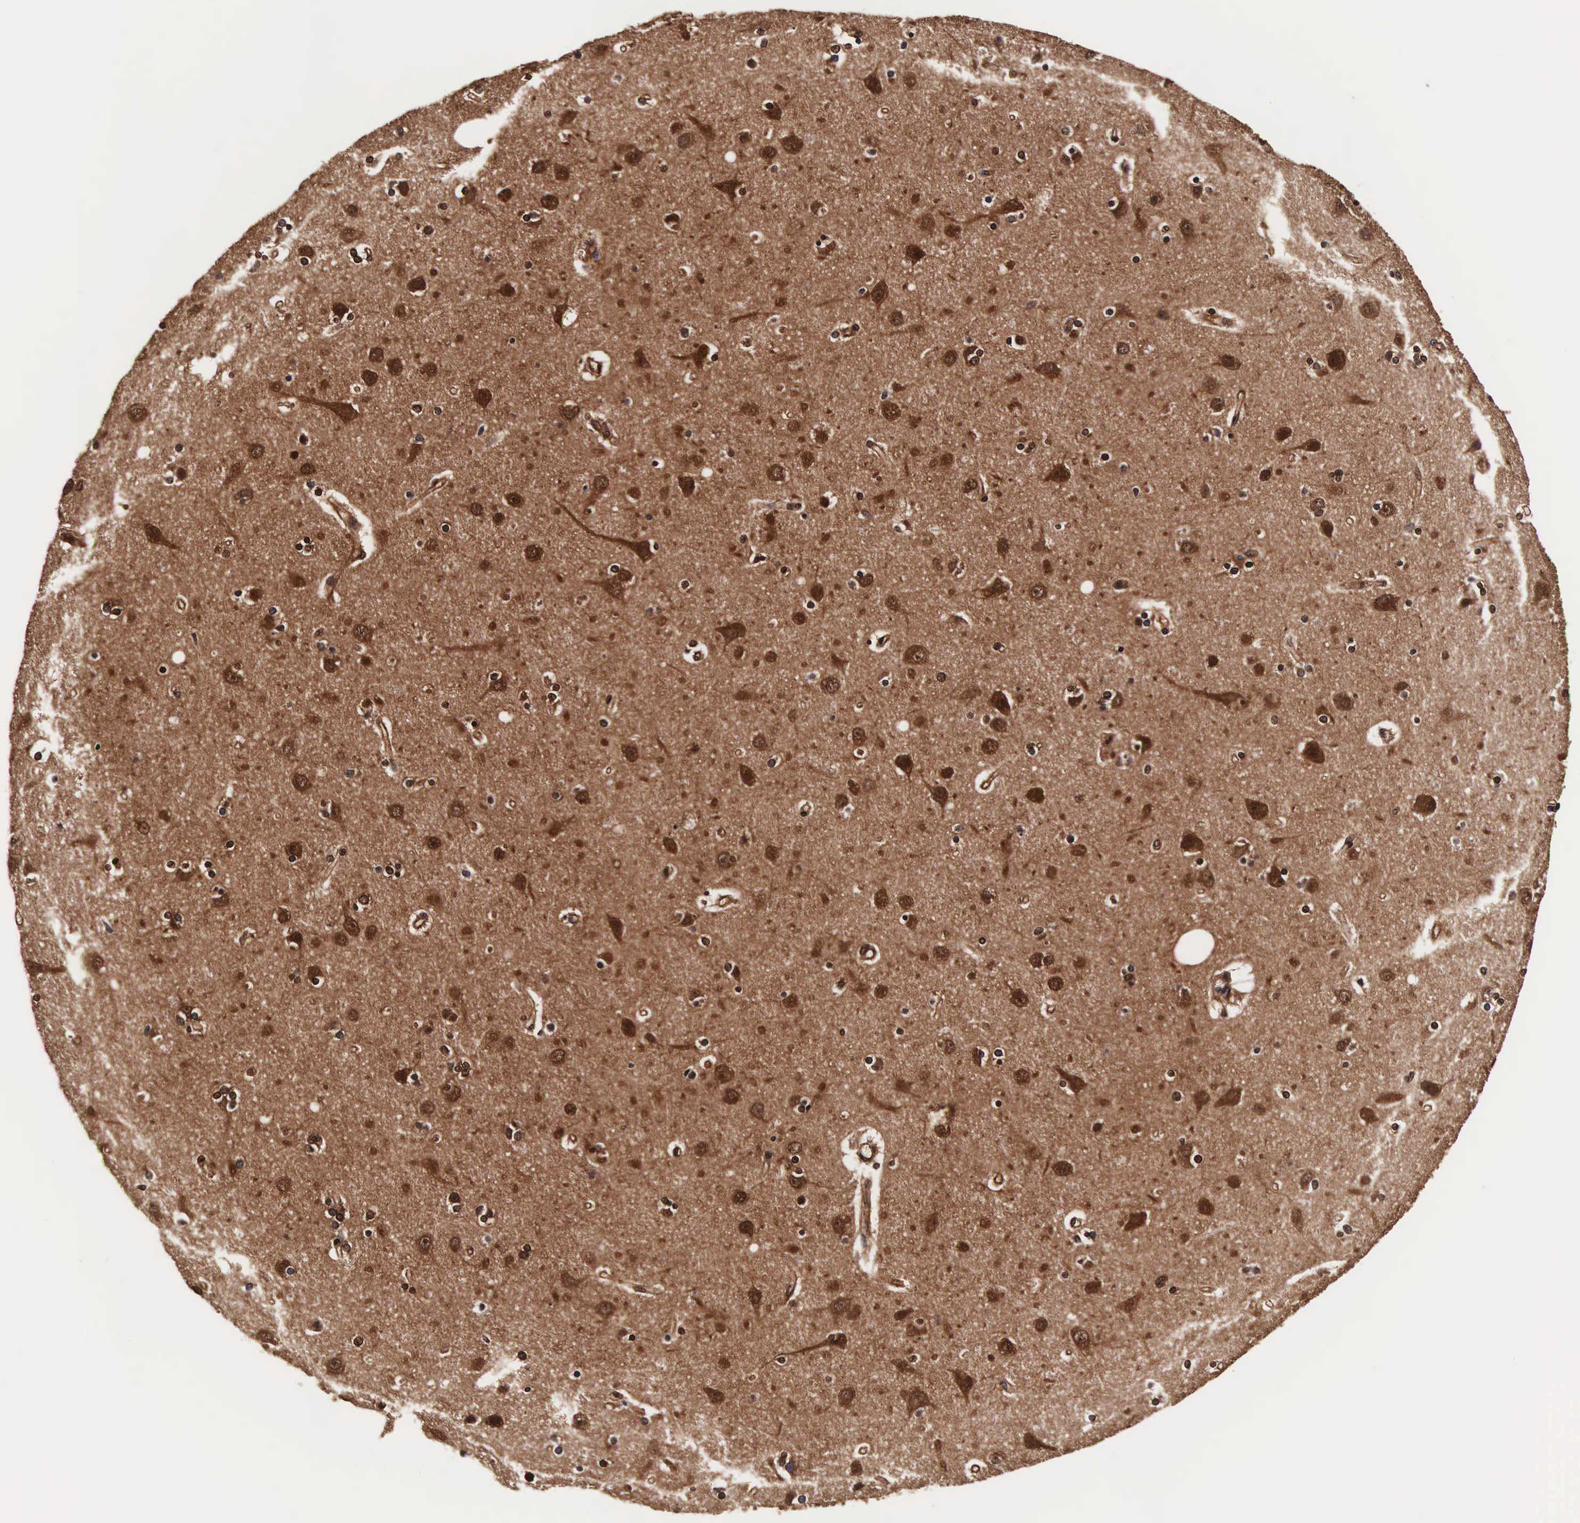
{"staining": {"intensity": "moderate", "quantity": ">75%", "location": "cytoplasmic/membranous,nuclear"}, "tissue": "cerebral cortex", "cell_type": "Endothelial cells", "image_type": "normal", "snomed": [{"axis": "morphology", "description": "Normal tissue, NOS"}, {"axis": "topography", "description": "Cerebral cortex"}], "caption": "This image exhibits IHC staining of normal cerebral cortex, with medium moderate cytoplasmic/membranous,nuclear expression in about >75% of endothelial cells.", "gene": "TECPR2", "patient": {"sex": "female", "age": 54}}